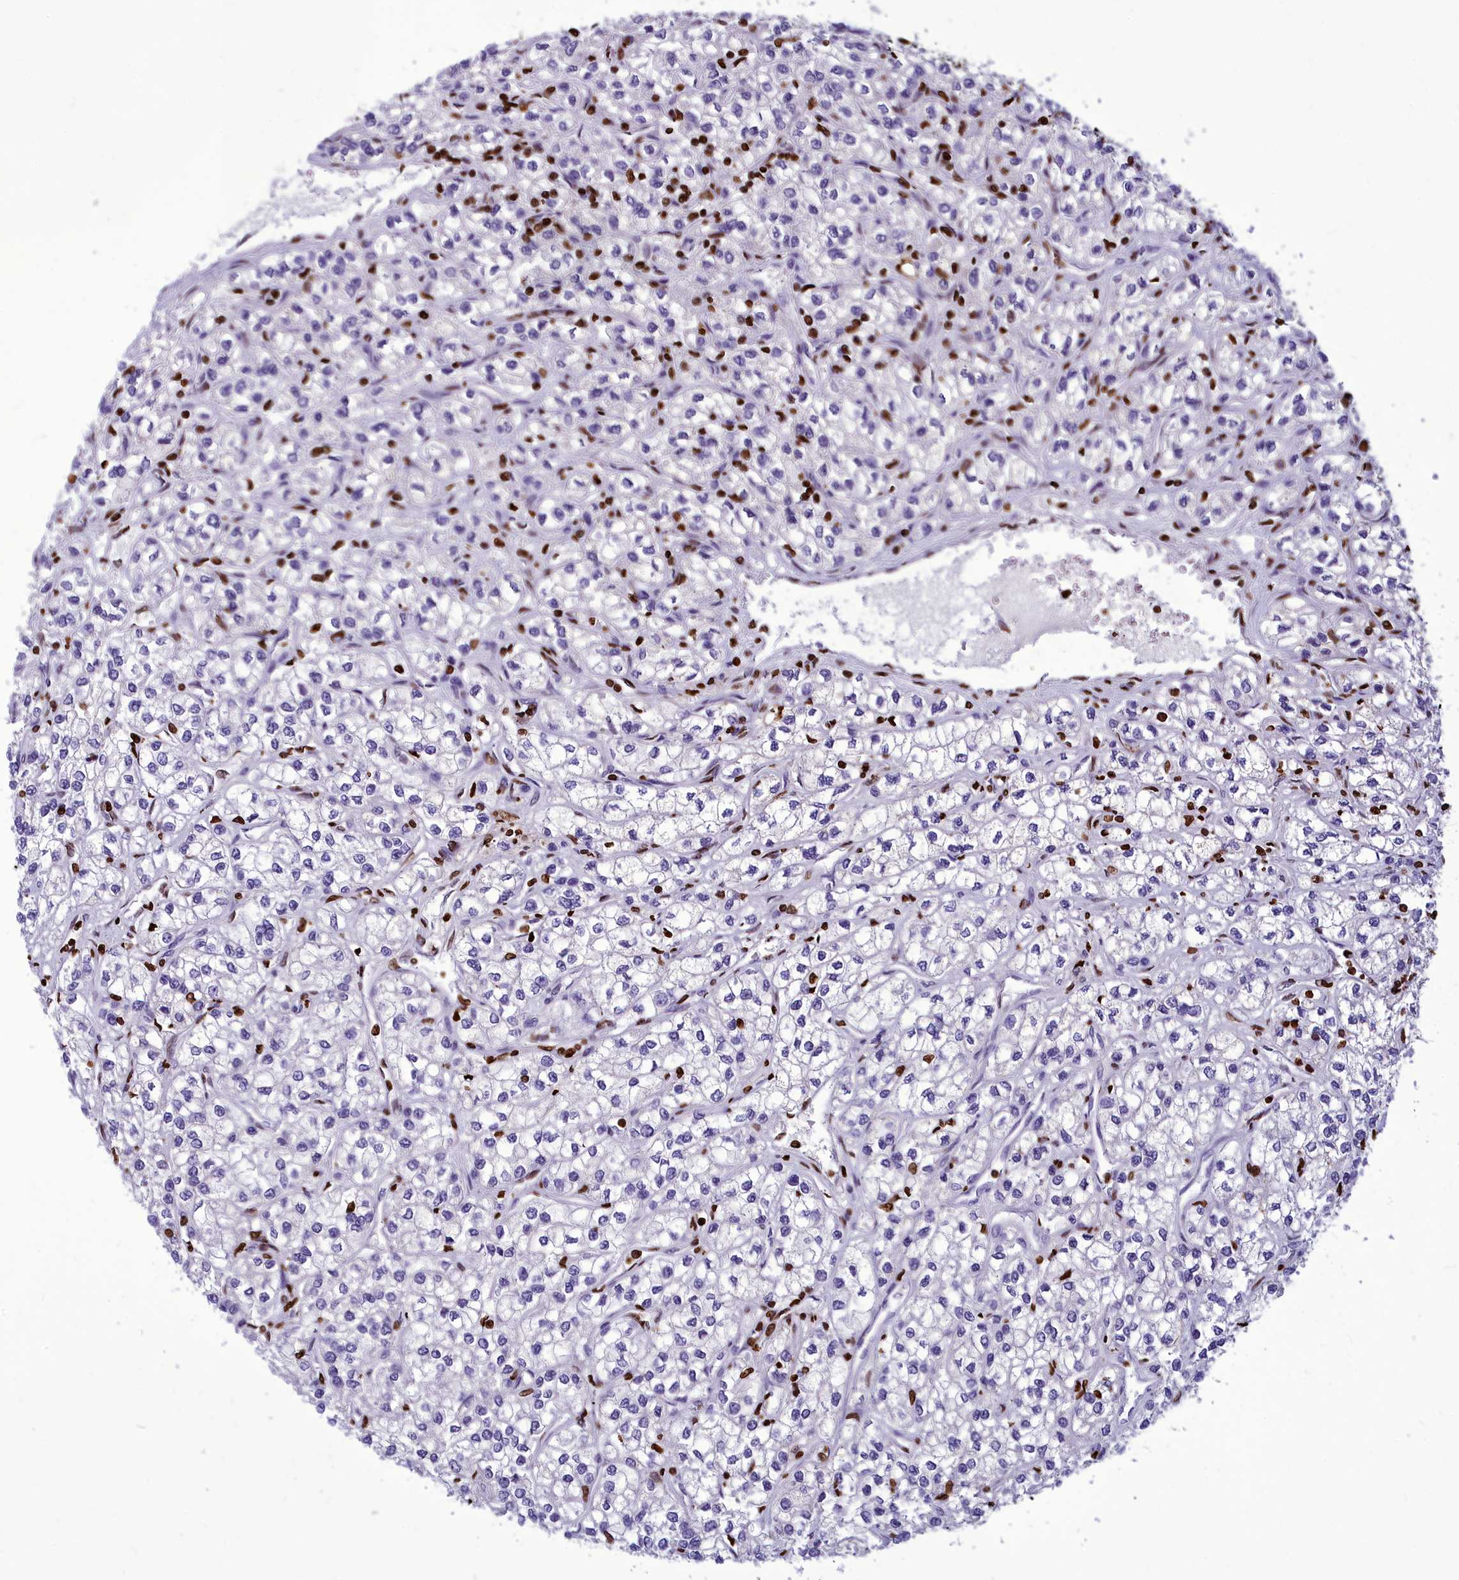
{"staining": {"intensity": "negative", "quantity": "none", "location": "none"}, "tissue": "renal cancer", "cell_type": "Tumor cells", "image_type": "cancer", "snomed": [{"axis": "morphology", "description": "Adenocarcinoma, NOS"}, {"axis": "topography", "description": "Kidney"}], "caption": "This is an immunohistochemistry (IHC) image of renal adenocarcinoma. There is no expression in tumor cells.", "gene": "AKAP17A", "patient": {"sex": "male", "age": 80}}